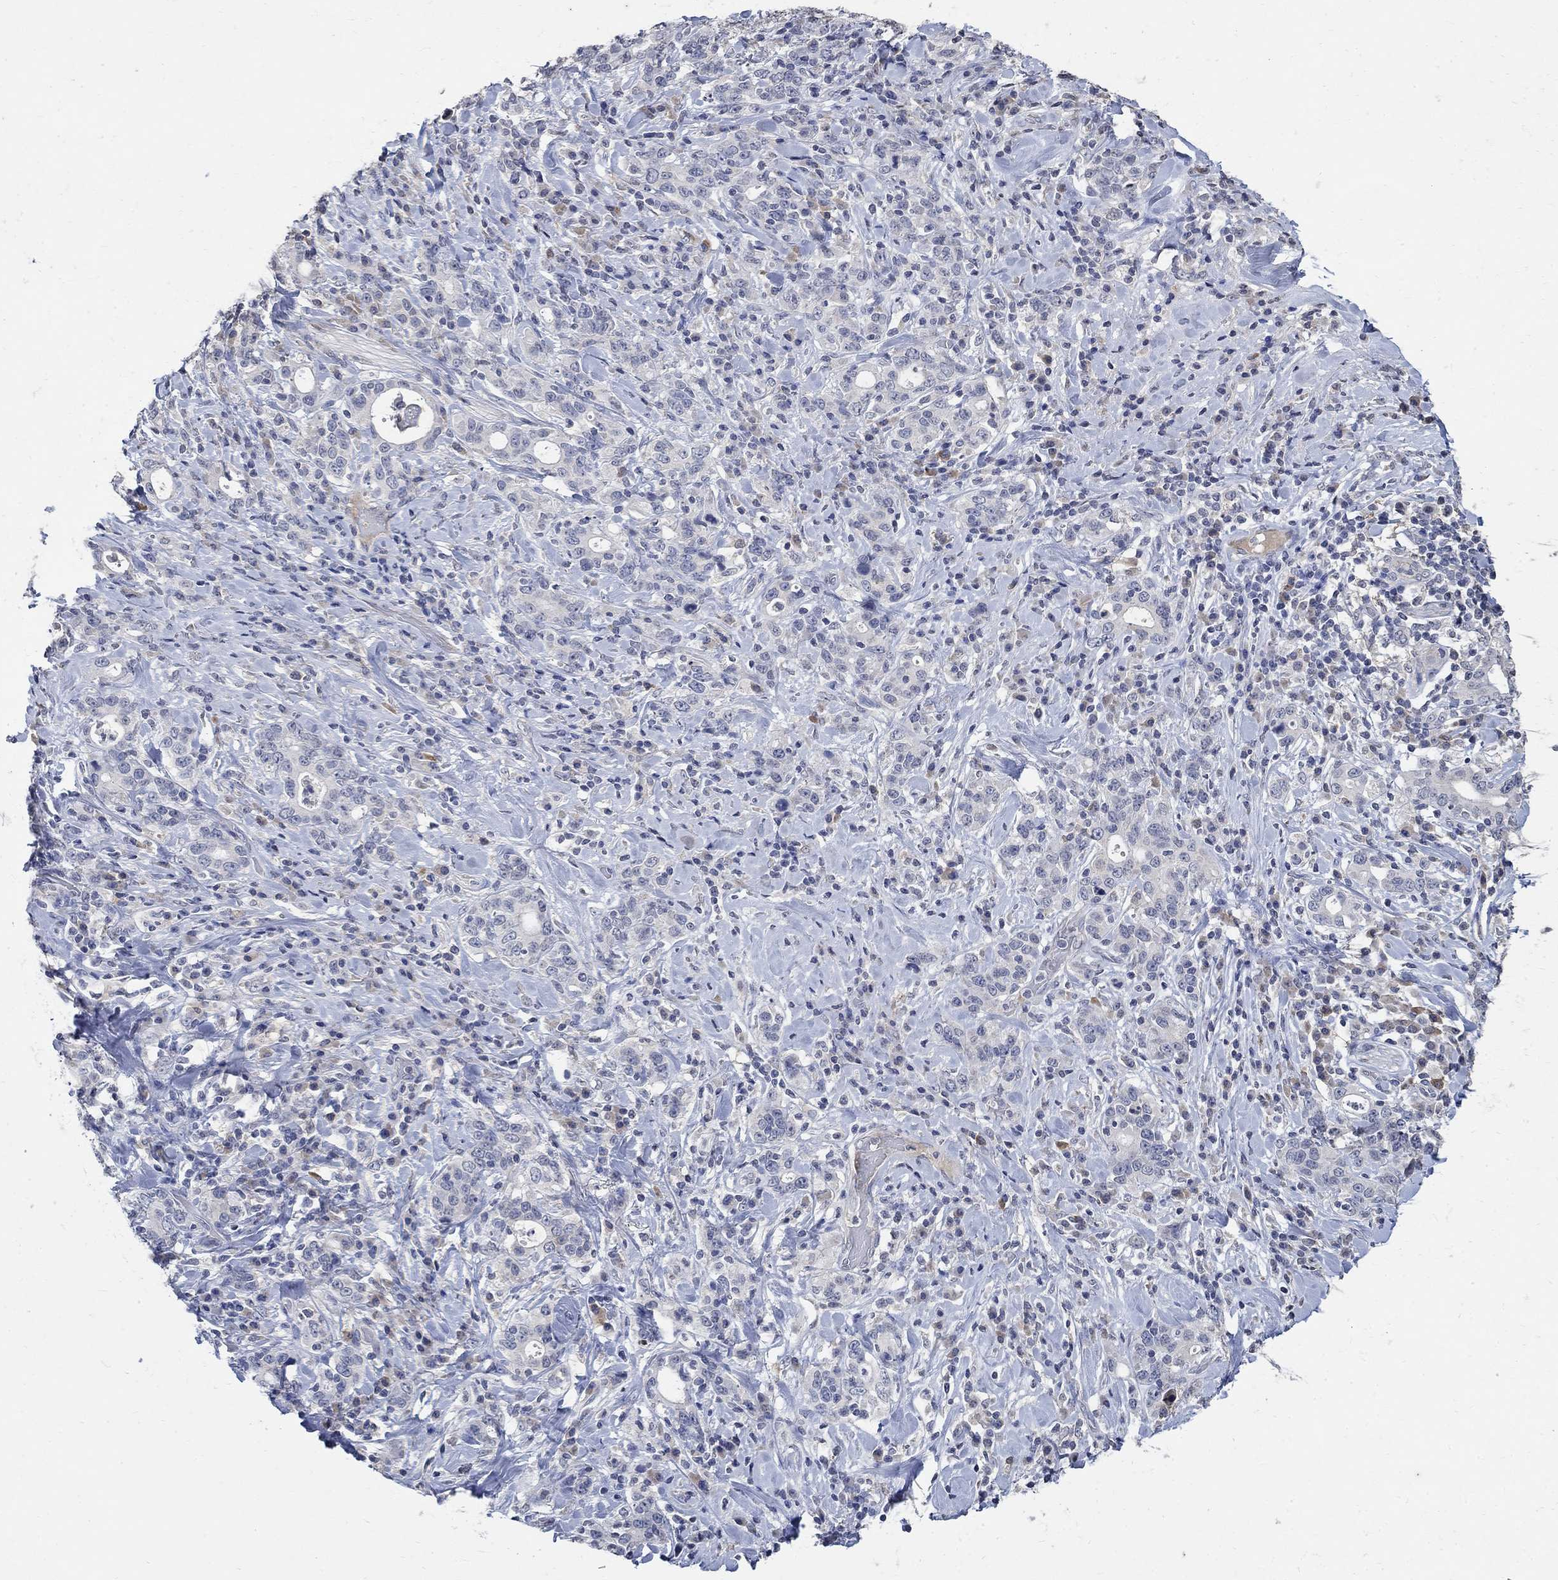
{"staining": {"intensity": "negative", "quantity": "none", "location": "none"}, "tissue": "stomach cancer", "cell_type": "Tumor cells", "image_type": "cancer", "snomed": [{"axis": "morphology", "description": "Adenocarcinoma, NOS"}, {"axis": "topography", "description": "Stomach"}], "caption": "Immunohistochemistry photomicrograph of neoplastic tissue: human stomach cancer stained with DAB (3,3'-diaminobenzidine) exhibits no significant protein expression in tumor cells. (DAB (3,3'-diaminobenzidine) IHC visualized using brightfield microscopy, high magnification).", "gene": "TMEM169", "patient": {"sex": "male", "age": 79}}